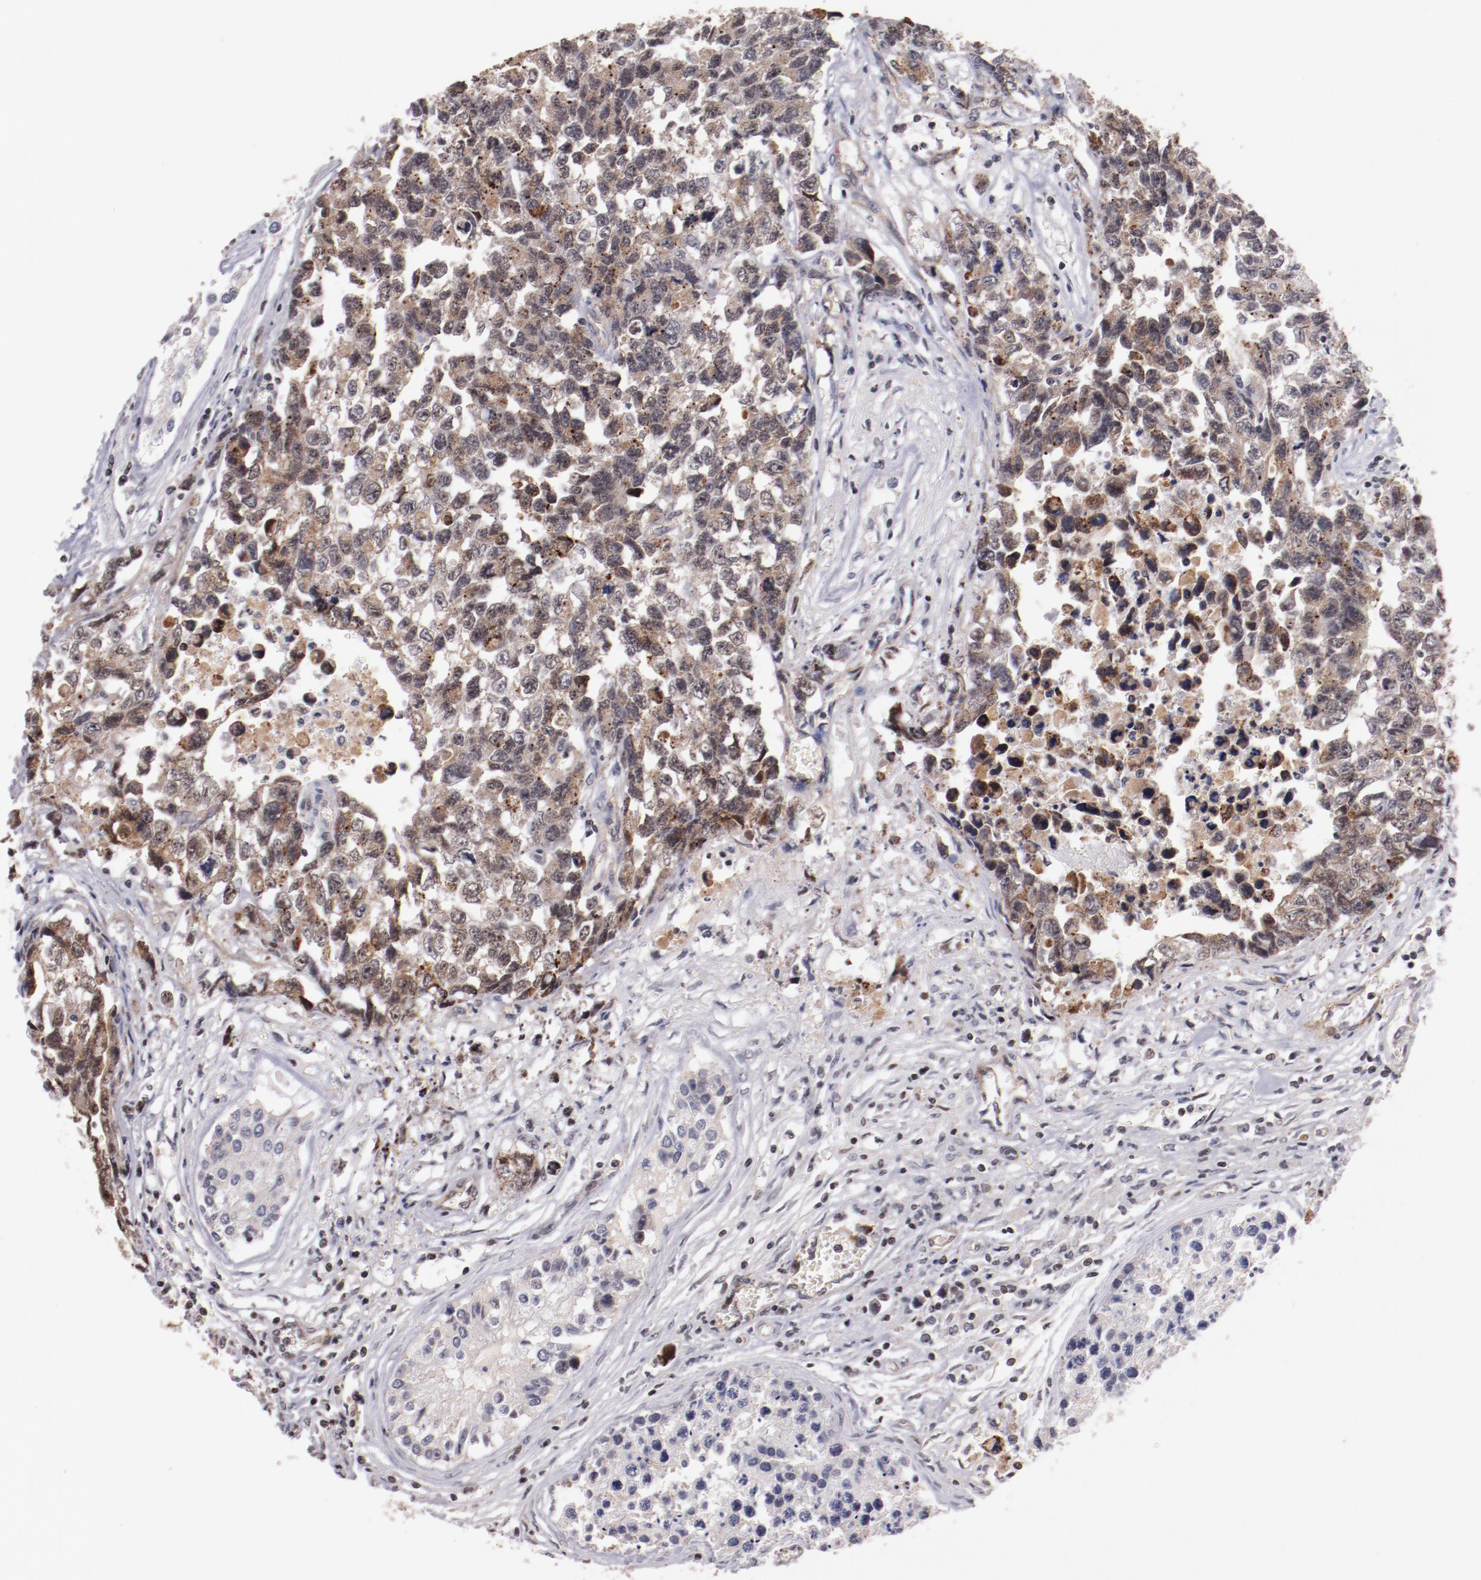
{"staining": {"intensity": "moderate", "quantity": "25%-75%", "location": "cytoplasmic/membranous,nuclear"}, "tissue": "testis cancer", "cell_type": "Tumor cells", "image_type": "cancer", "snomed": [{"axis": "morphology", "description": "Carcinoma, Embryonal, NOS"}, {"axis": "topography", "description": "Testis"}], "caption": "A medium amount of moderate cytoplasmic/membranous and nuclear staining is appreciated in approximately 25%-75% of tumor cells in testis cancer (embryonal carcinoma) tissue. (IHC, brightfield microscopy, high magnification).", "gene": "STAG2", "patient": {"sex": "male", "age": 31}}